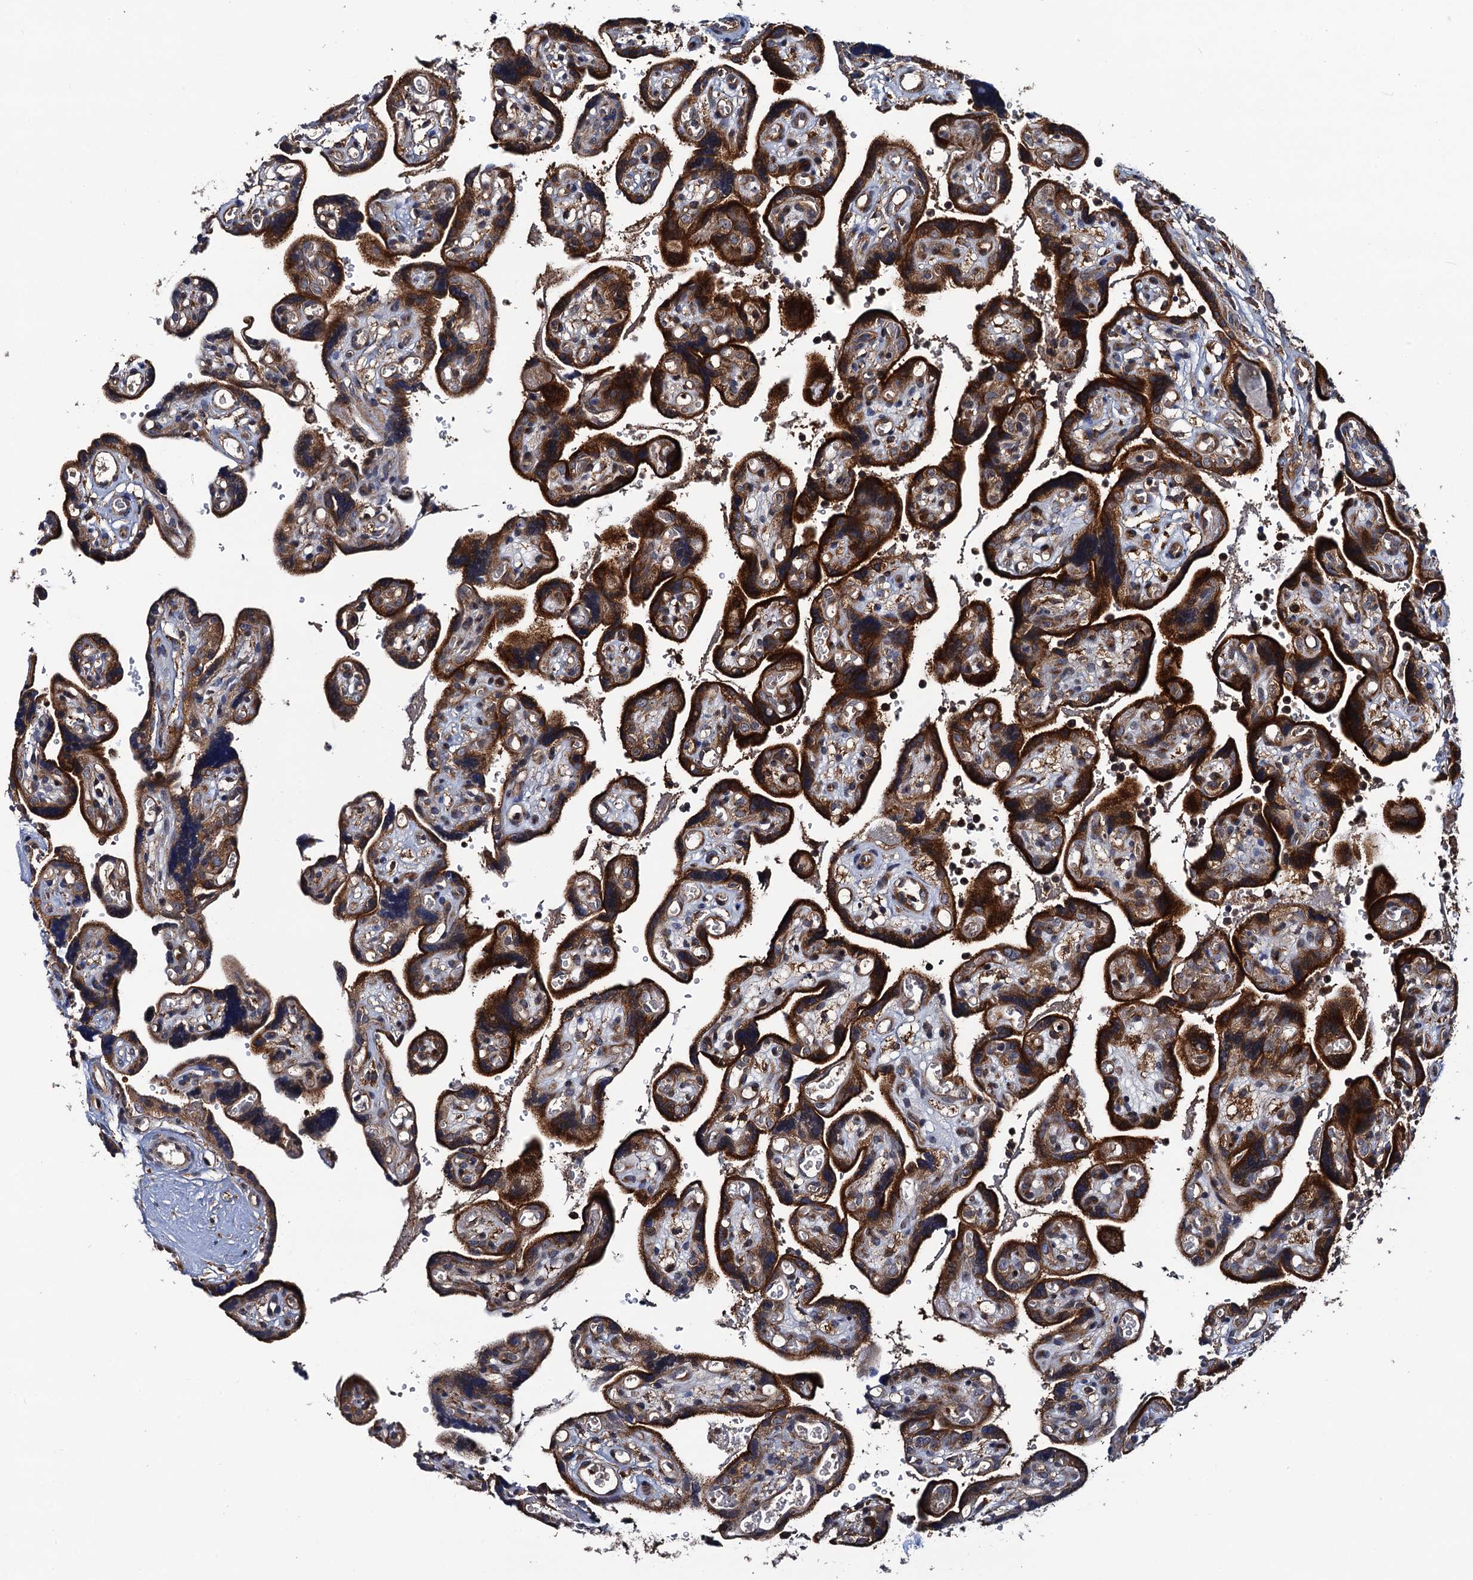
{"staining": {"intensity": "moderate", "quantity": ">75%", "location": "cytoplasmic/membranous"}, "tissue": "placenta", "cell_type": "Decidual cells", "image_type": "normal", "snomed": [{"axis": "morphology", "description": "Normal tissue, NOS"}, {"axis": "topography", "description": "Placenta"}], "caption": "The photomicrograph shows a brown stain indicating the presence of a protein in the cytoplasmic/membranous of decidual cells in placenta.", "gene": "VPS35", "patient": {"sex": "female", "age": 30}}